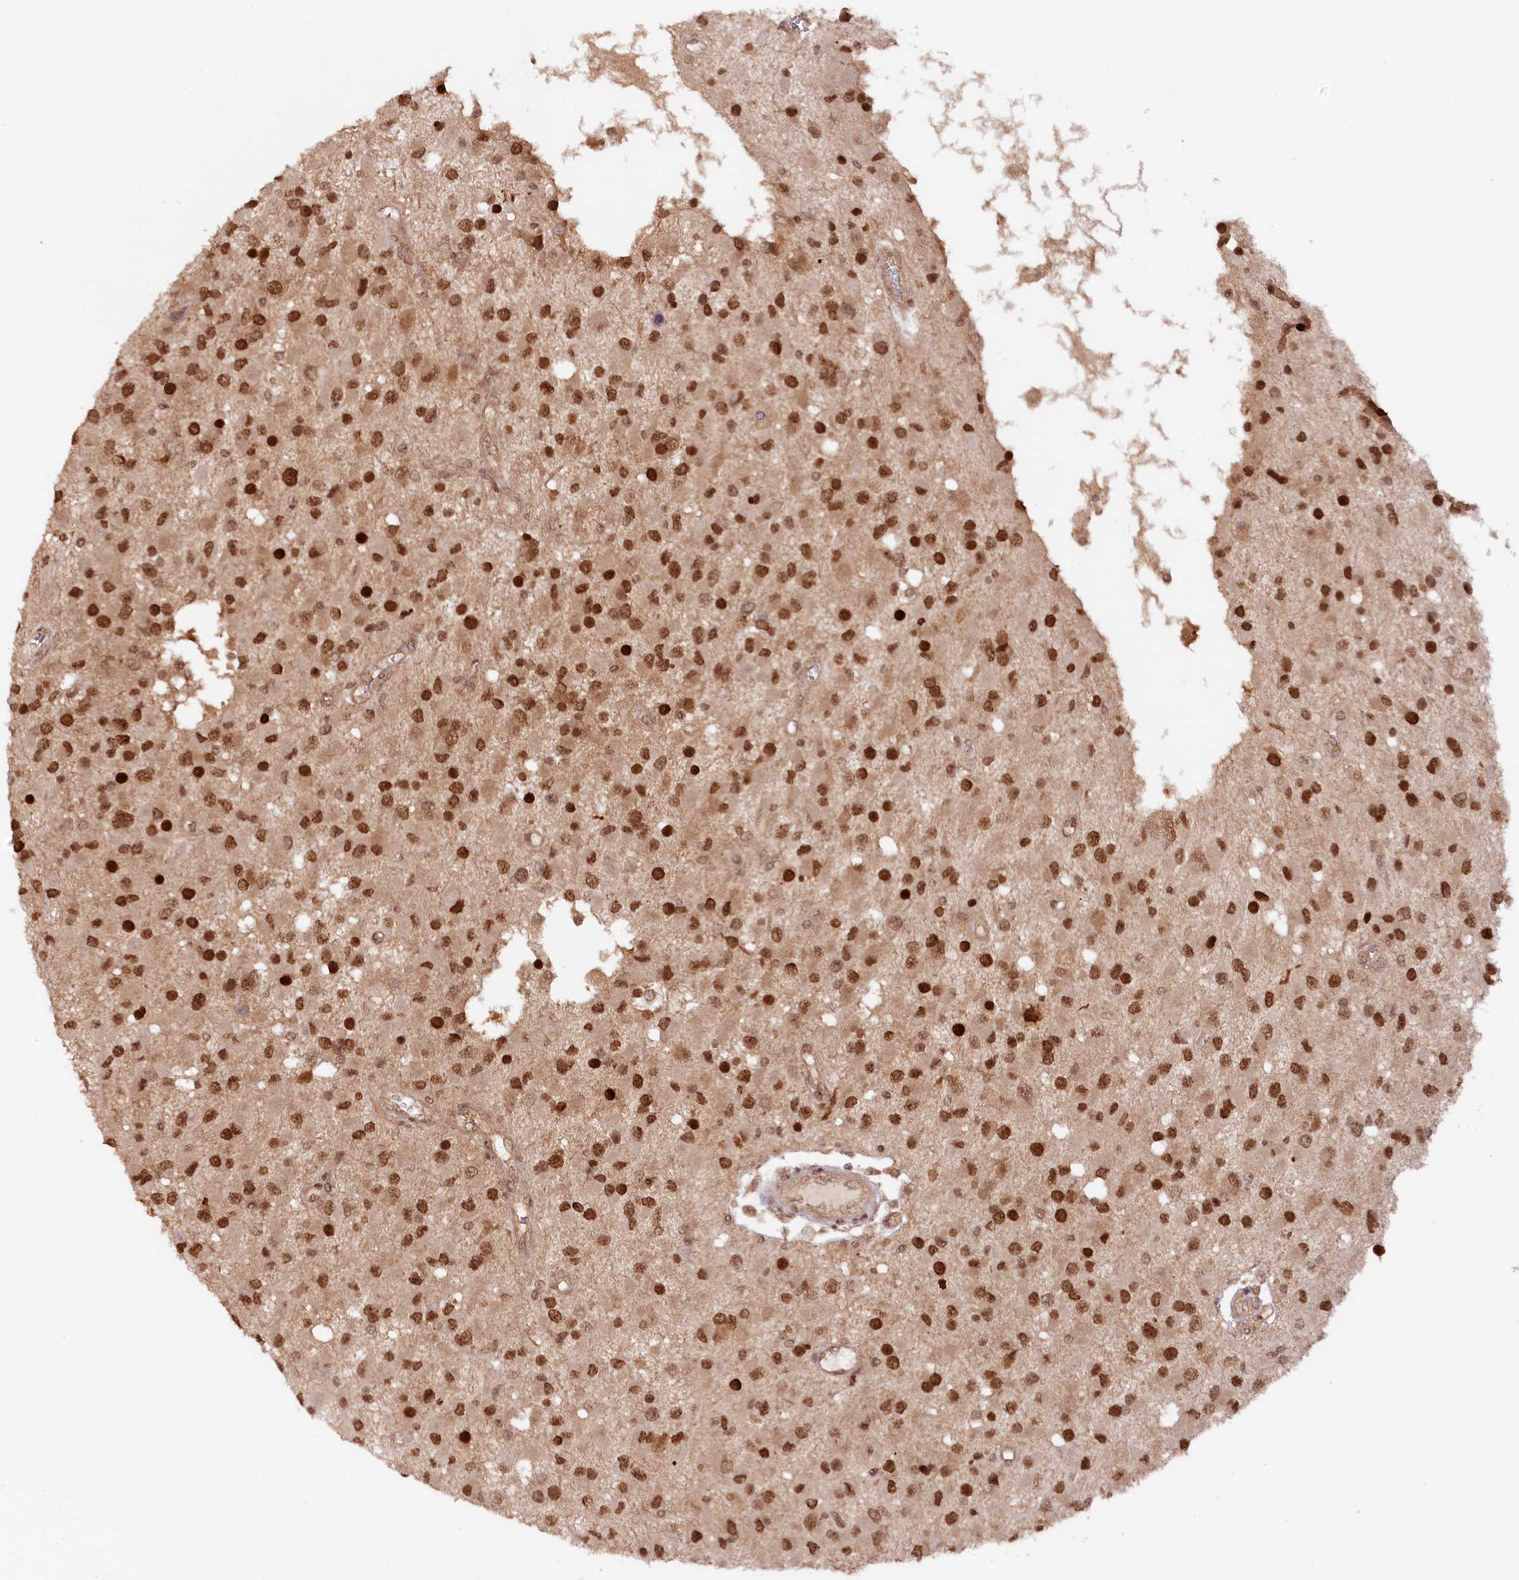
{"staining": {"intensity": "strong", "quantity": ">75%", "location": "nuclear"}, "tissue": "glioma", "cell_type": "Tumor cells", "image_type": "cancer", "snomed": [{"axis": "morphology", "description": "Glioma, malignant, High grade"}, {"axis": "topography", "description": "Brain"}], "caption": "Strong nuclear protein expression is seen in about >75% of tumor cells in malignant high-grade glioma.", "gene": "CCDC65", "patient": {"sex": "male", "age": 53}}